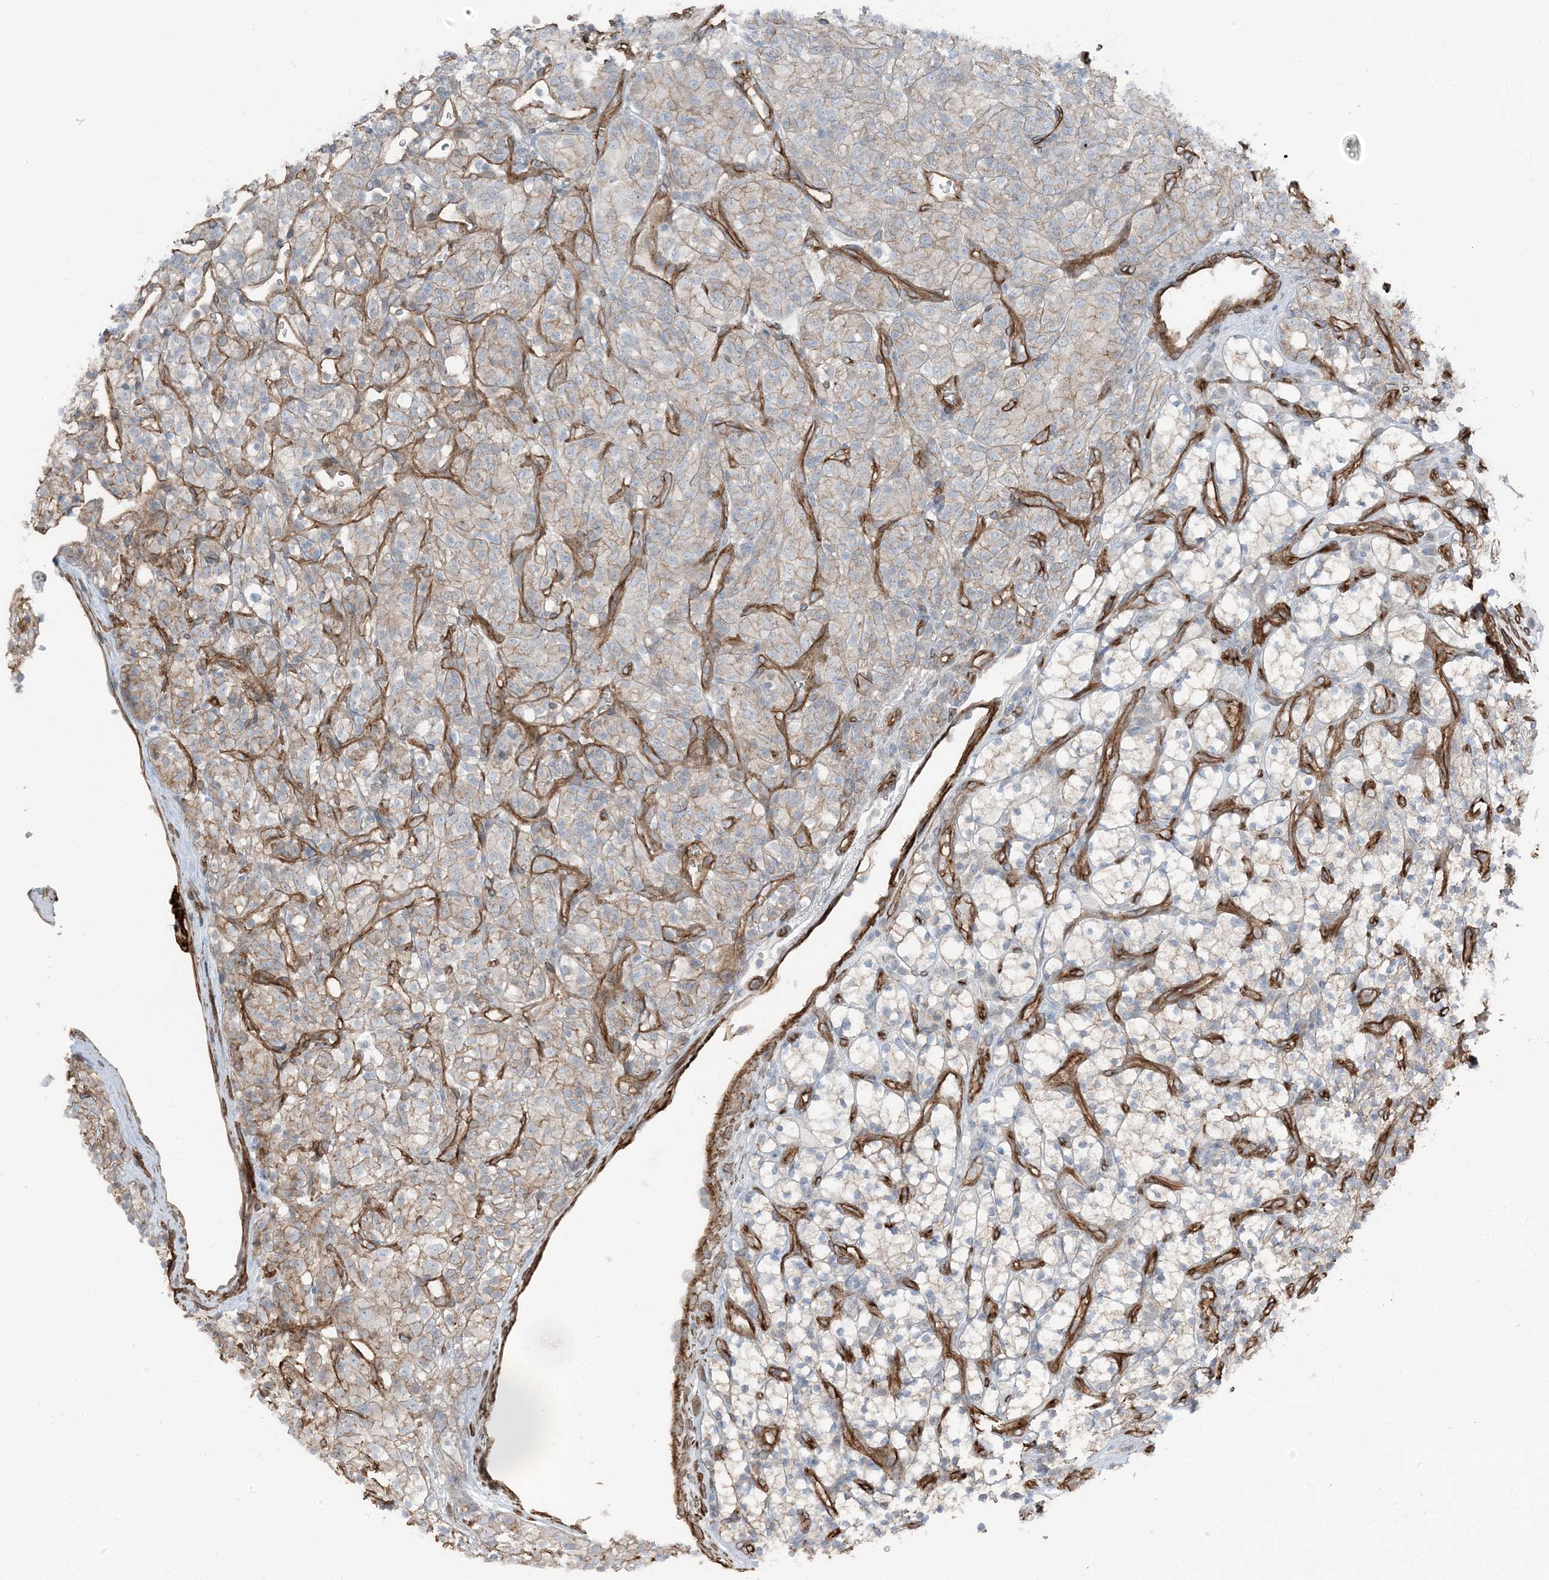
{"staining": {"intensity": "weak", "quantity": "25%-75%", "location": "cytoplasmic/membranous"}, "tissue": "renal cancer", "cell_type": "Tumor cells", "image_type": "cancer", "snomed": [{"axis": "morphology", "description": "Adenocarcinoma, NOS"}, {"axis": "topography", "description": "Kidney"}], "caption": "Immunohistochemistry staining of renal cancer (adenocarcinoma), which displays low levels of weak cytoplasmic/membranous expression in about 25%-75% of tumor cells indicating weak cytoplasmic/membranous protein staining. The staining was performed using DAB (3,3'-diaminobenzidine) (brown) for protein detection and nuclei were counterstained in hematoxylin (blue).", "gene": "ZFP90", "patient": {"sex": "male", "age": 77}}